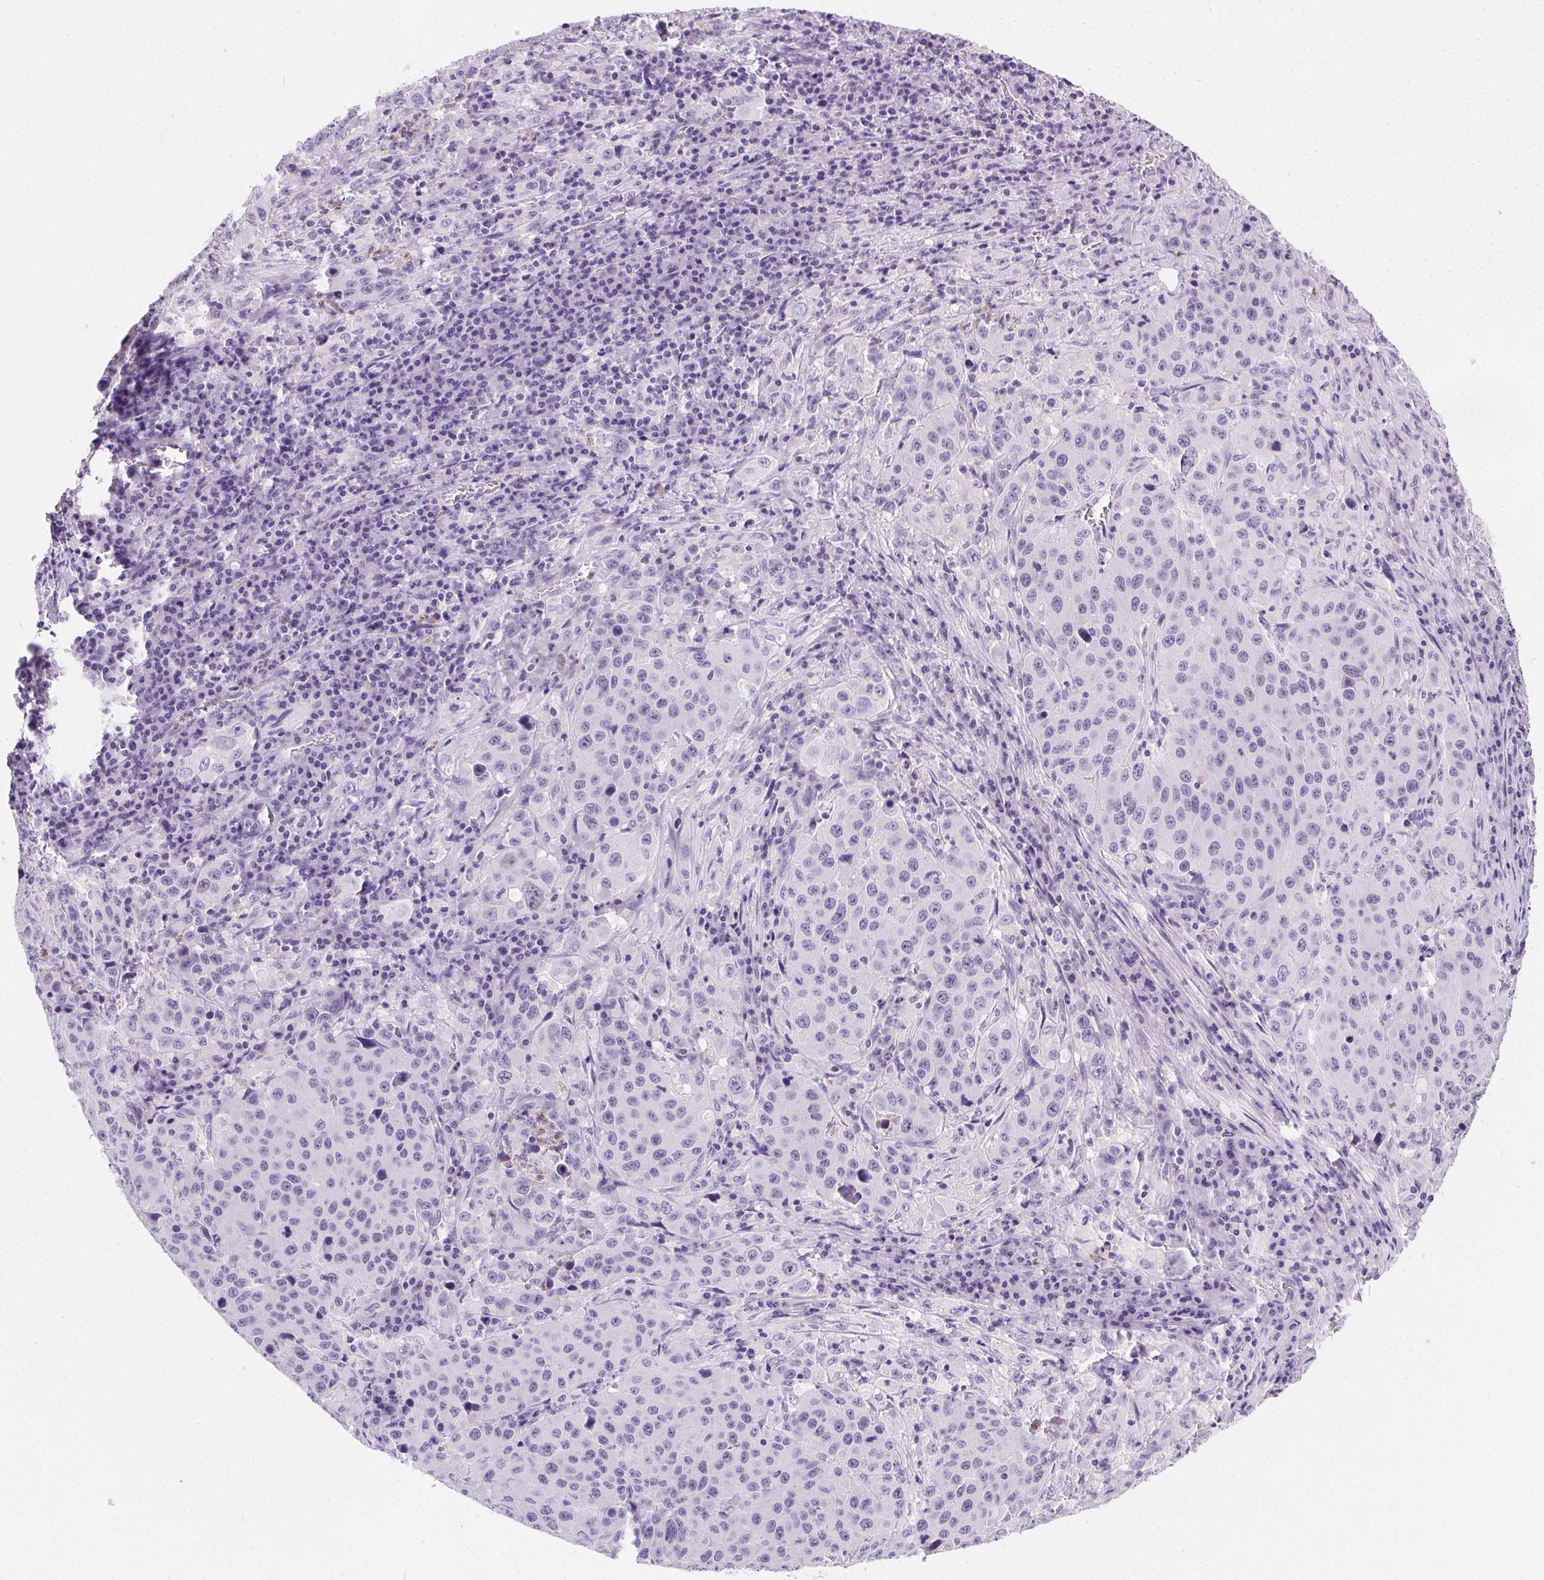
{"staining": {"intensity": "negative", "quantity": "none", "location": "none"}, "tissue": "stomach cancer", "cell_type": "Tumor cells", "image_type": "cancer", "snomed": [{"axis": "morphology", "description": "Adenocarcinoma, NOS"}, {"axis": "topography", "description": "Stomach"}], "caption": "Tumor cells are negative for brown protein staining in adenocarcinoma (stomach).", "gene": "SSTR4", "patient": {"sex": "male", "age": 71}}